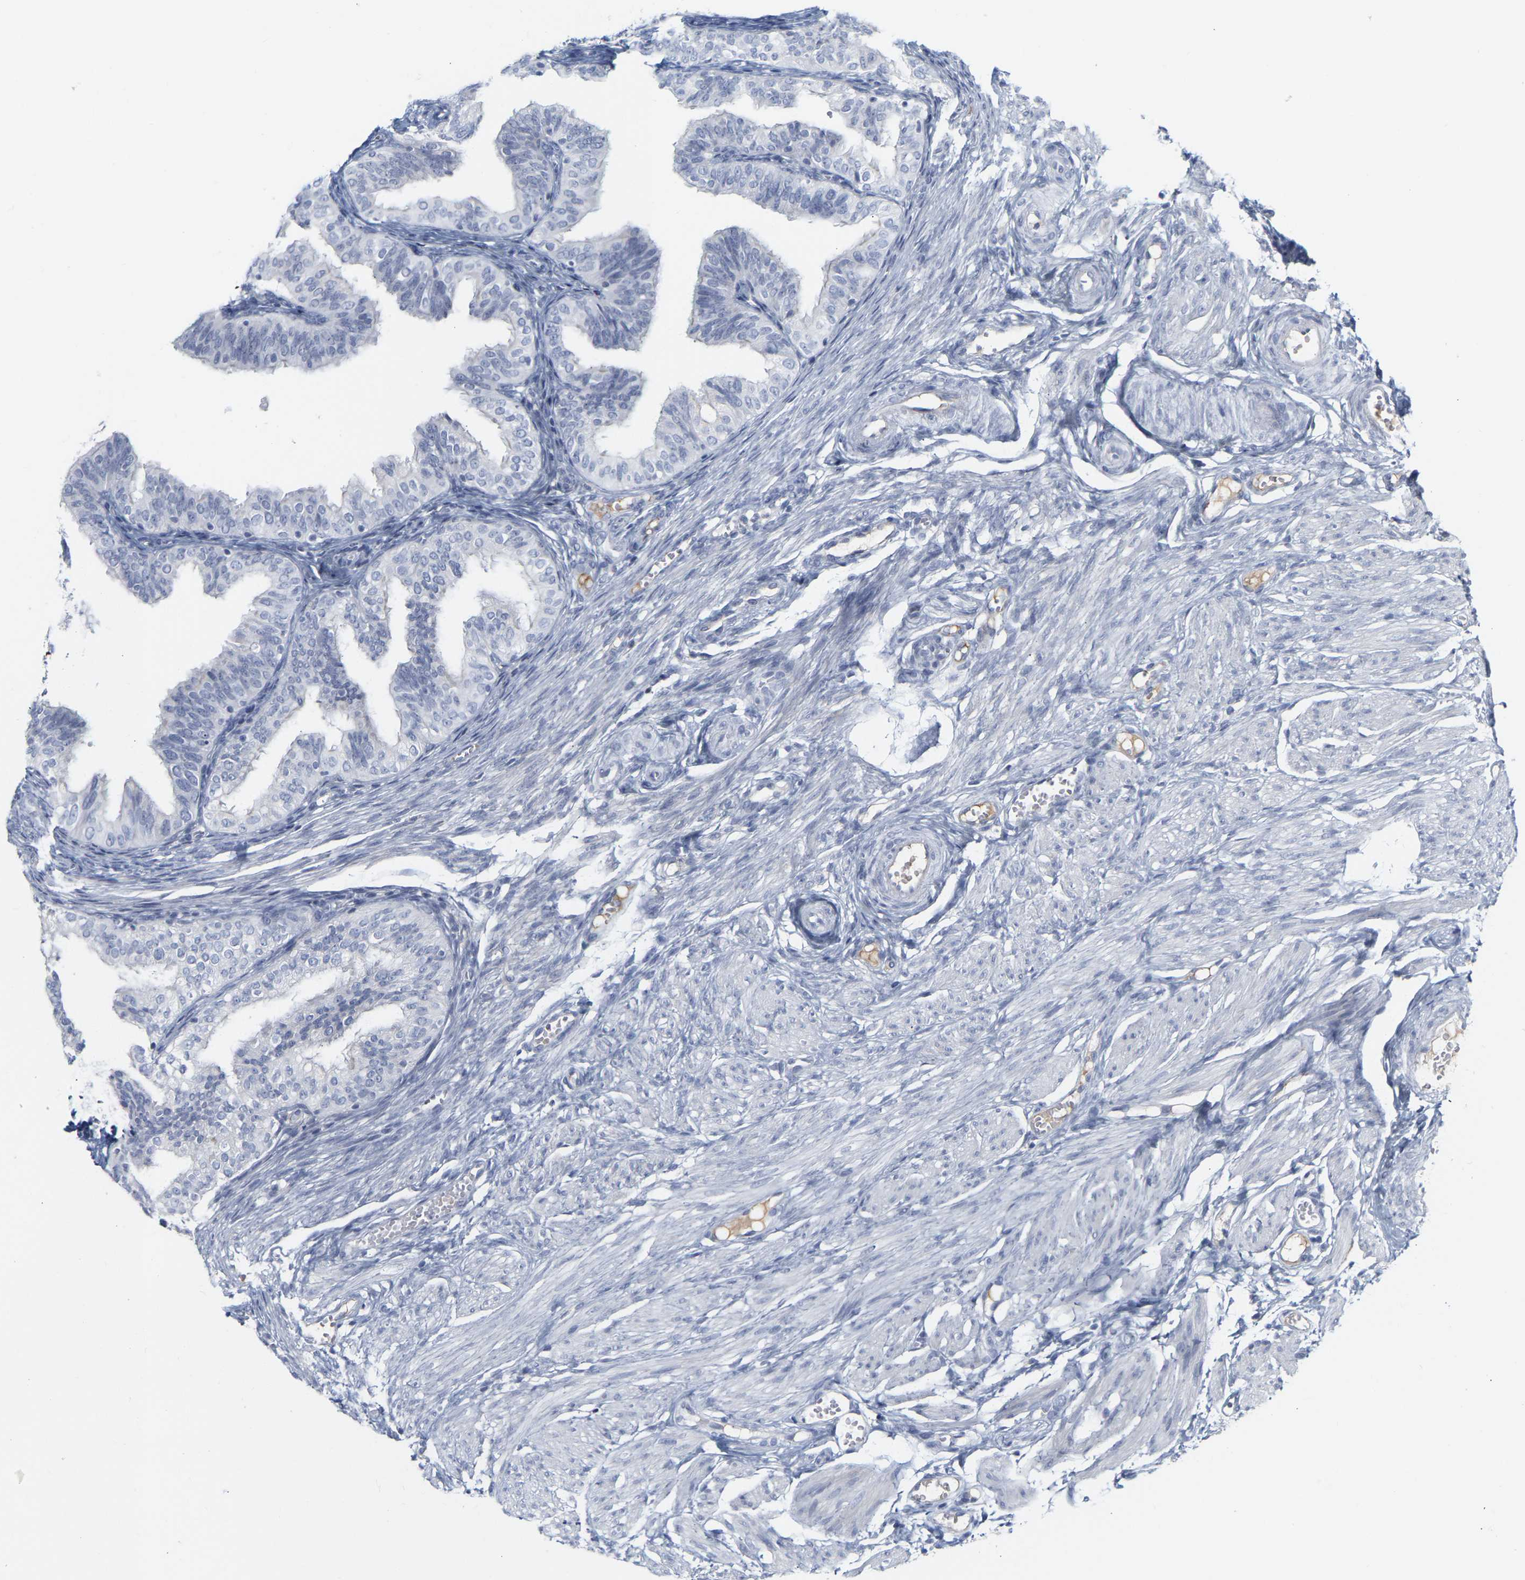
{"staining": {"intensity": "negative", "quantity": "none", "location": "none"}, "tissue": "fallopian tube", "cell_type": "Glandular cells", "image_type": "normal", "snomed": [{"axis": "morphology", "description": "Normal tissue, NOS"}, {"axis": "topography", "description": "Fallopian tube"}], "caption": "A micrograph of human fallopian tube is negative for staining in glandular cells. The staining was performed using DAB to visualize the protein expression in brown, while the nuclei were stained in blue with hematoxylin (Magnification: 20x).", "gene": "GNAS", "patient": {"sex": "female", "age": 35}}